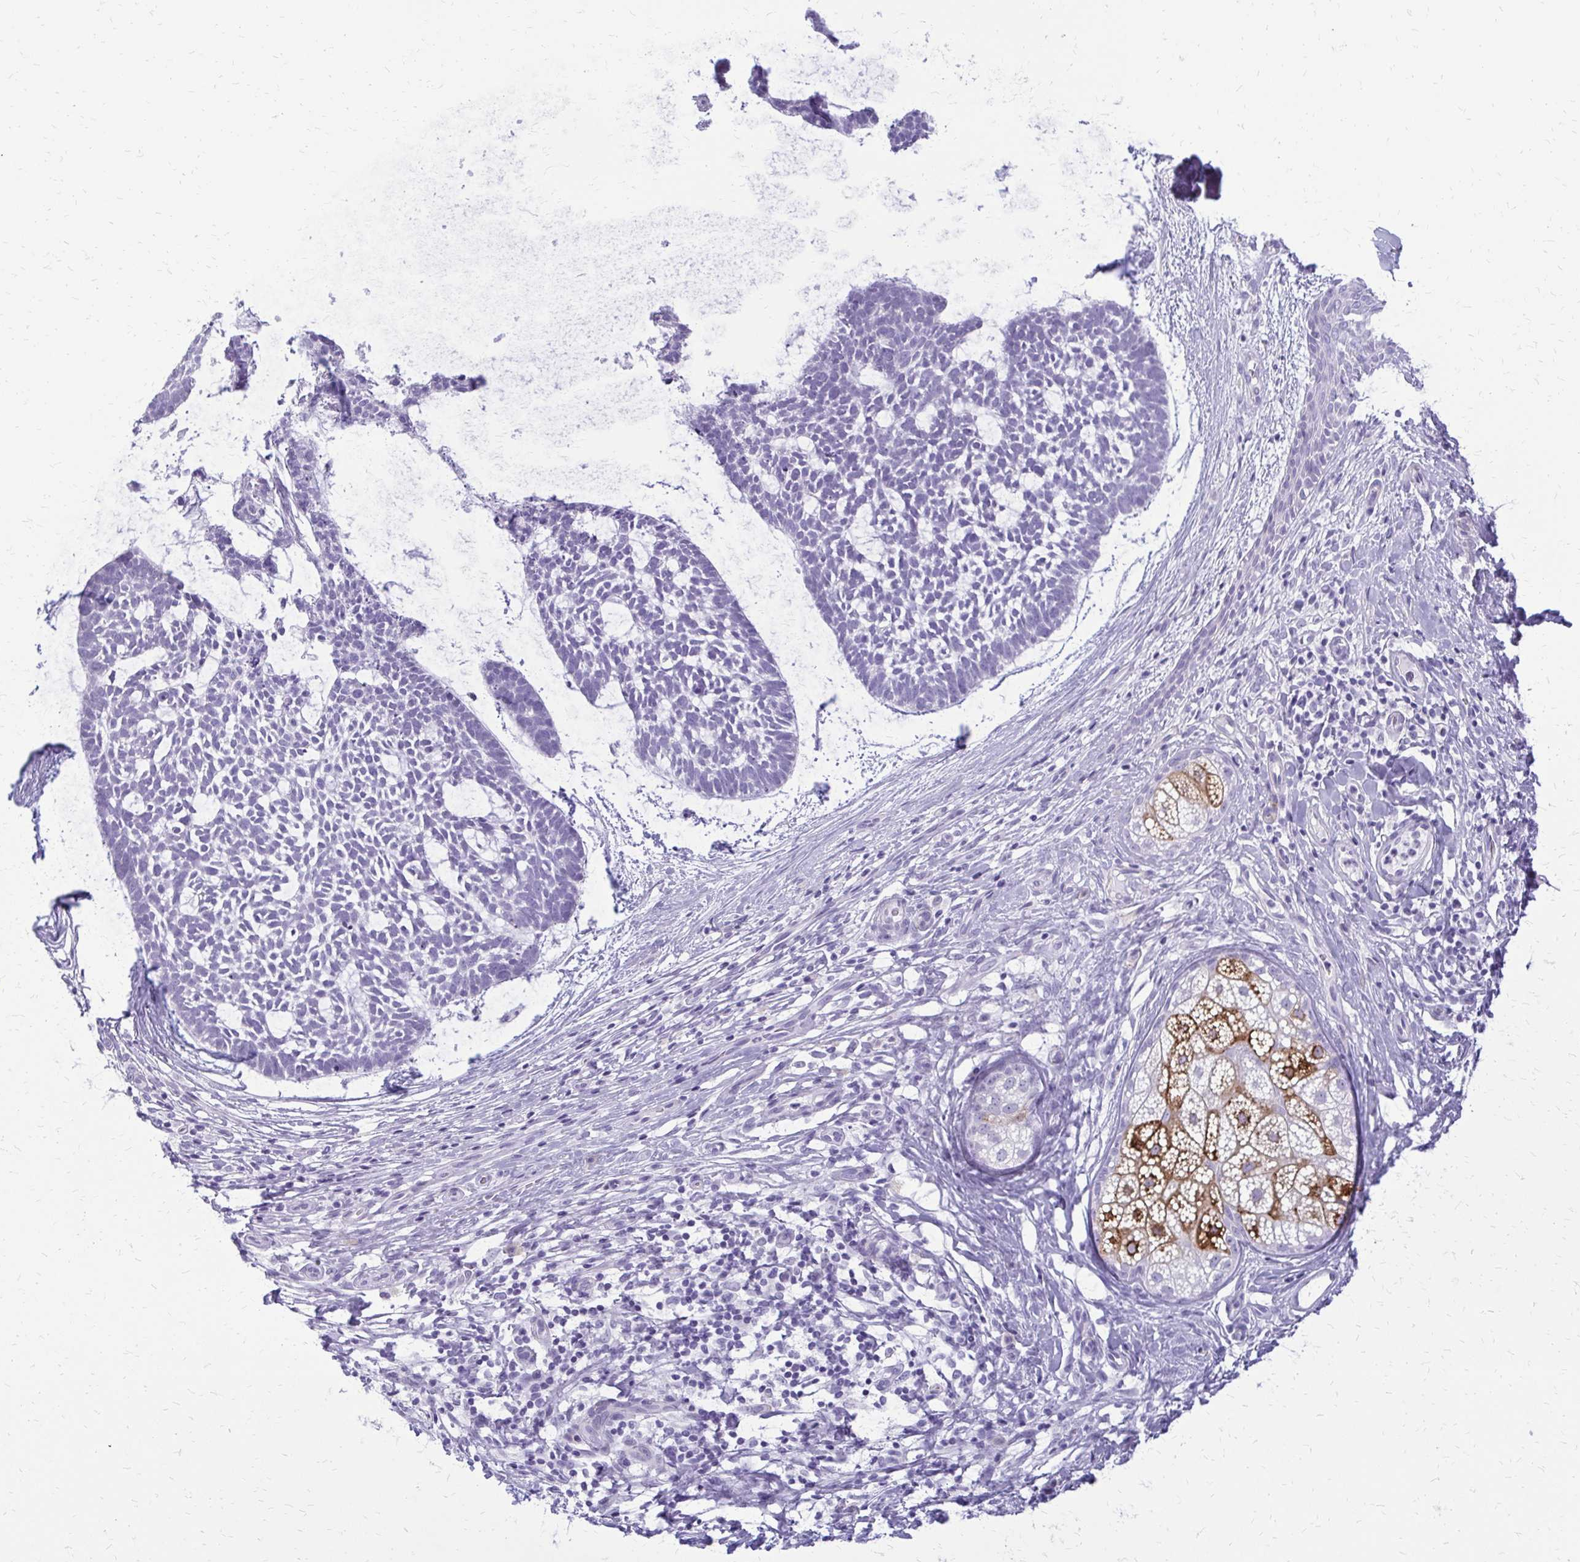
{"staining": {"intensity": "negative", "quantity": "none", "location": "none"}, "tissue": "skin cancer", "cell_type": "Tumor cells", "image_type": "cancer", "snomed": [{"axis": "morphology", "description": "Basal cell carcinoma"}, {"axis": "topography", "description": "Skin"}], "caption": "High magnification brightfield microscopy of skin cancer (basal cell carcinoma) stained with DAB (brown) and counterstained with hematoxylin (blue): tumor cells show no significant staining.", "gene": "FAM162B", "patient": {"sex": "male", "age": 64}}